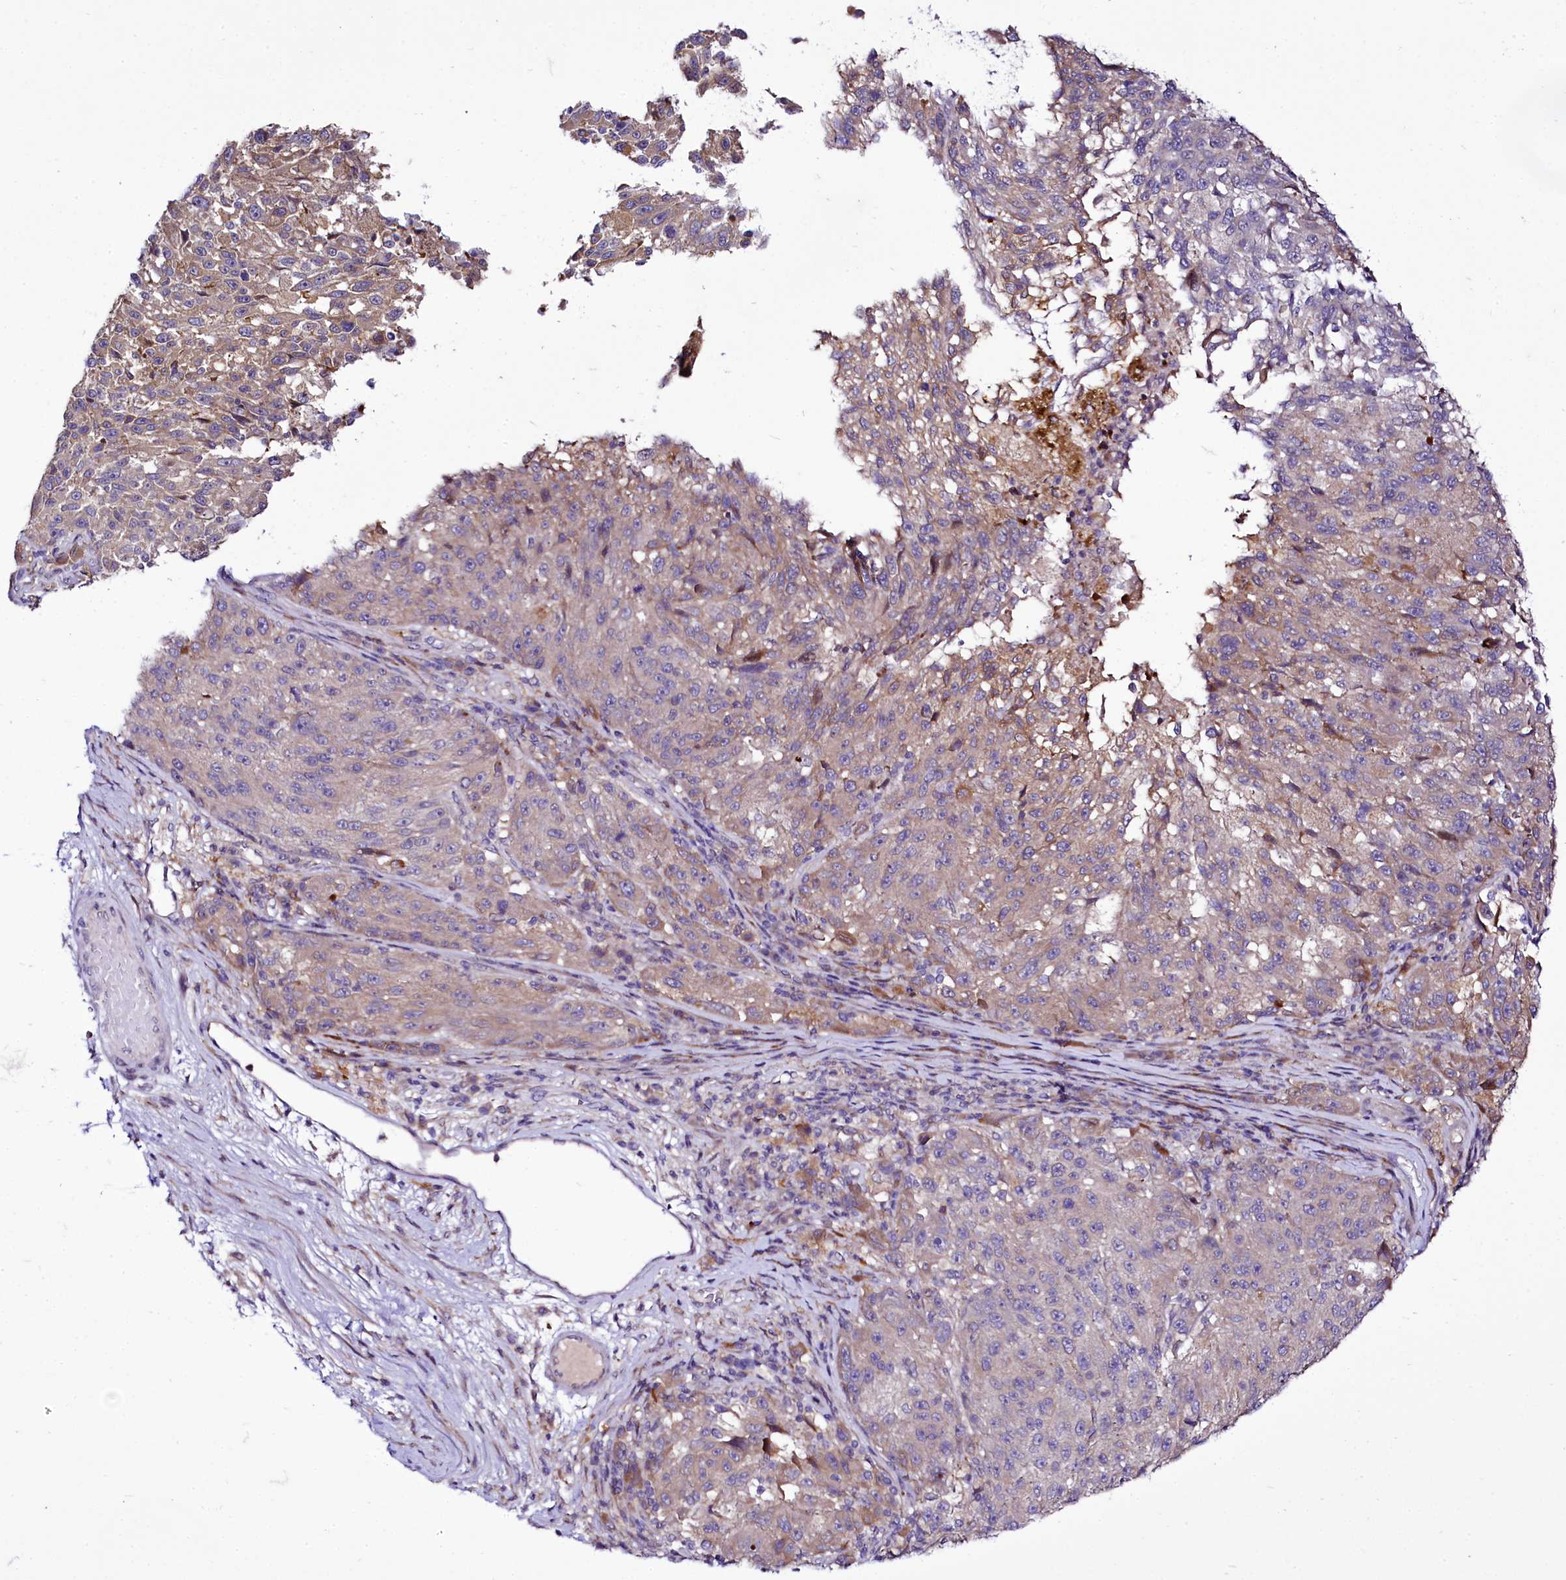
{"staining": {"intensity": "weak", "quantity": "25%-75%", "location": "cytoplasmic/membranous"}, "tissue": "melanoma", "cell_type": "Tumor cells", "image_type": "cancer", "snomed": [{"axis": "morphology", "description": "Malignant melanoma, NOS"}, {"axis": "topography", "description": "Skin"}], "caption": "A brown stain shows weak cytoplasmic/membranous positivity of a protein in melanoma tumor cells. Using DAB (brown) and hematoxylin (blue) stains, captured at high magnification using brightfield microscopy.", "gene": "ZC3H12C", "patient": {"sex": "male", "age": 53}}